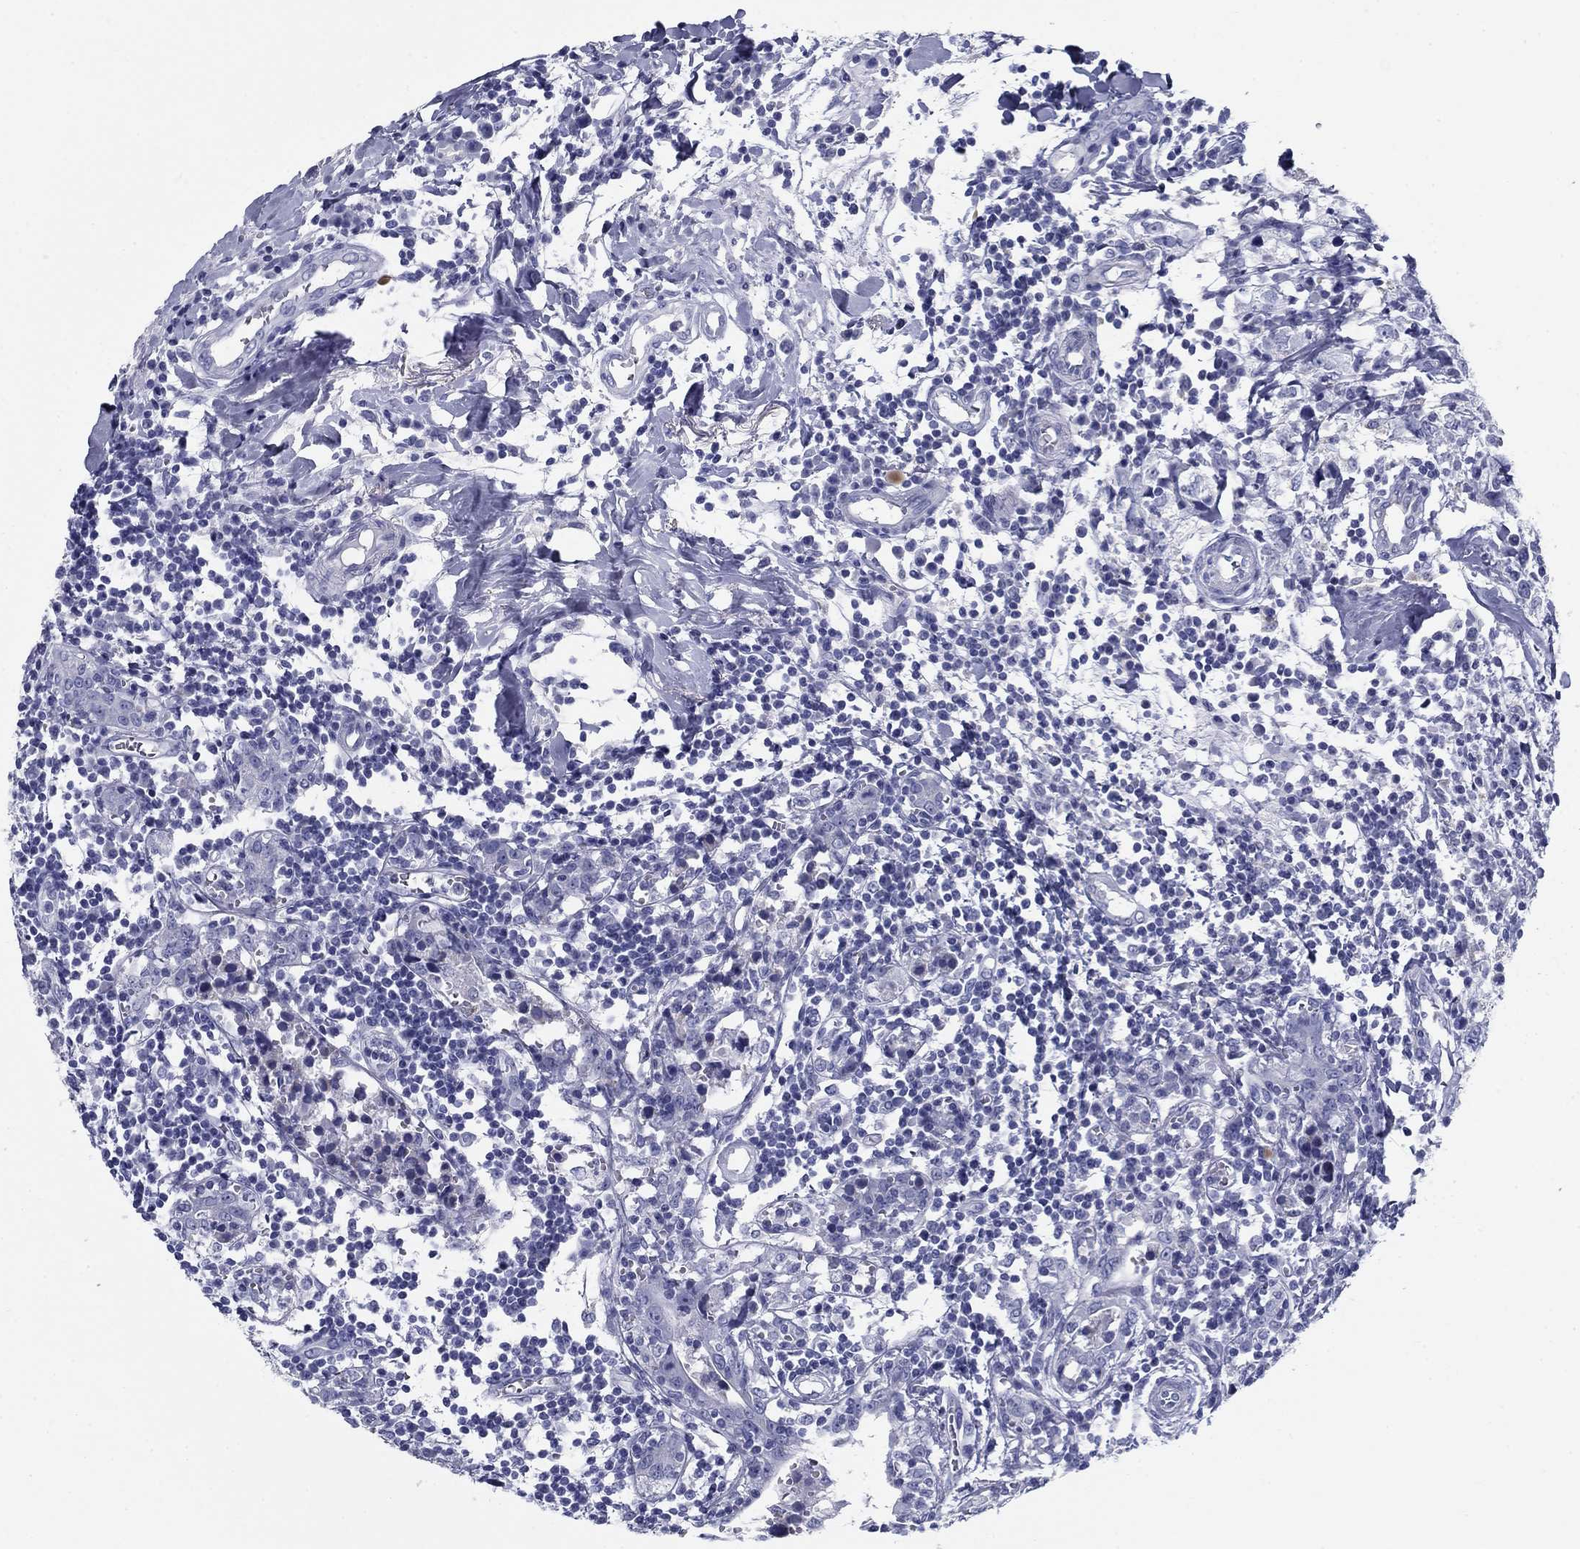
{"staining": {"intensity": "negative", "quantity": "none", "location": "none"}, "tissue": "breast cancer", "cell_type": "Tumor cells", "image_type": "cancer", "snomed": [{"axis": "morphology", "description": "Duct carcinoma"}, {"axis": "topography", "description": "Breast"}], "caption": "Histopathology image shows no significant protein expression in tumor cells of invasive ductal carcinoma (breast). (Brightfield microscopy of DAB IHC at high magnification).", "gene": "UPB1", "patient": {"sex": "female", "age": 30}}